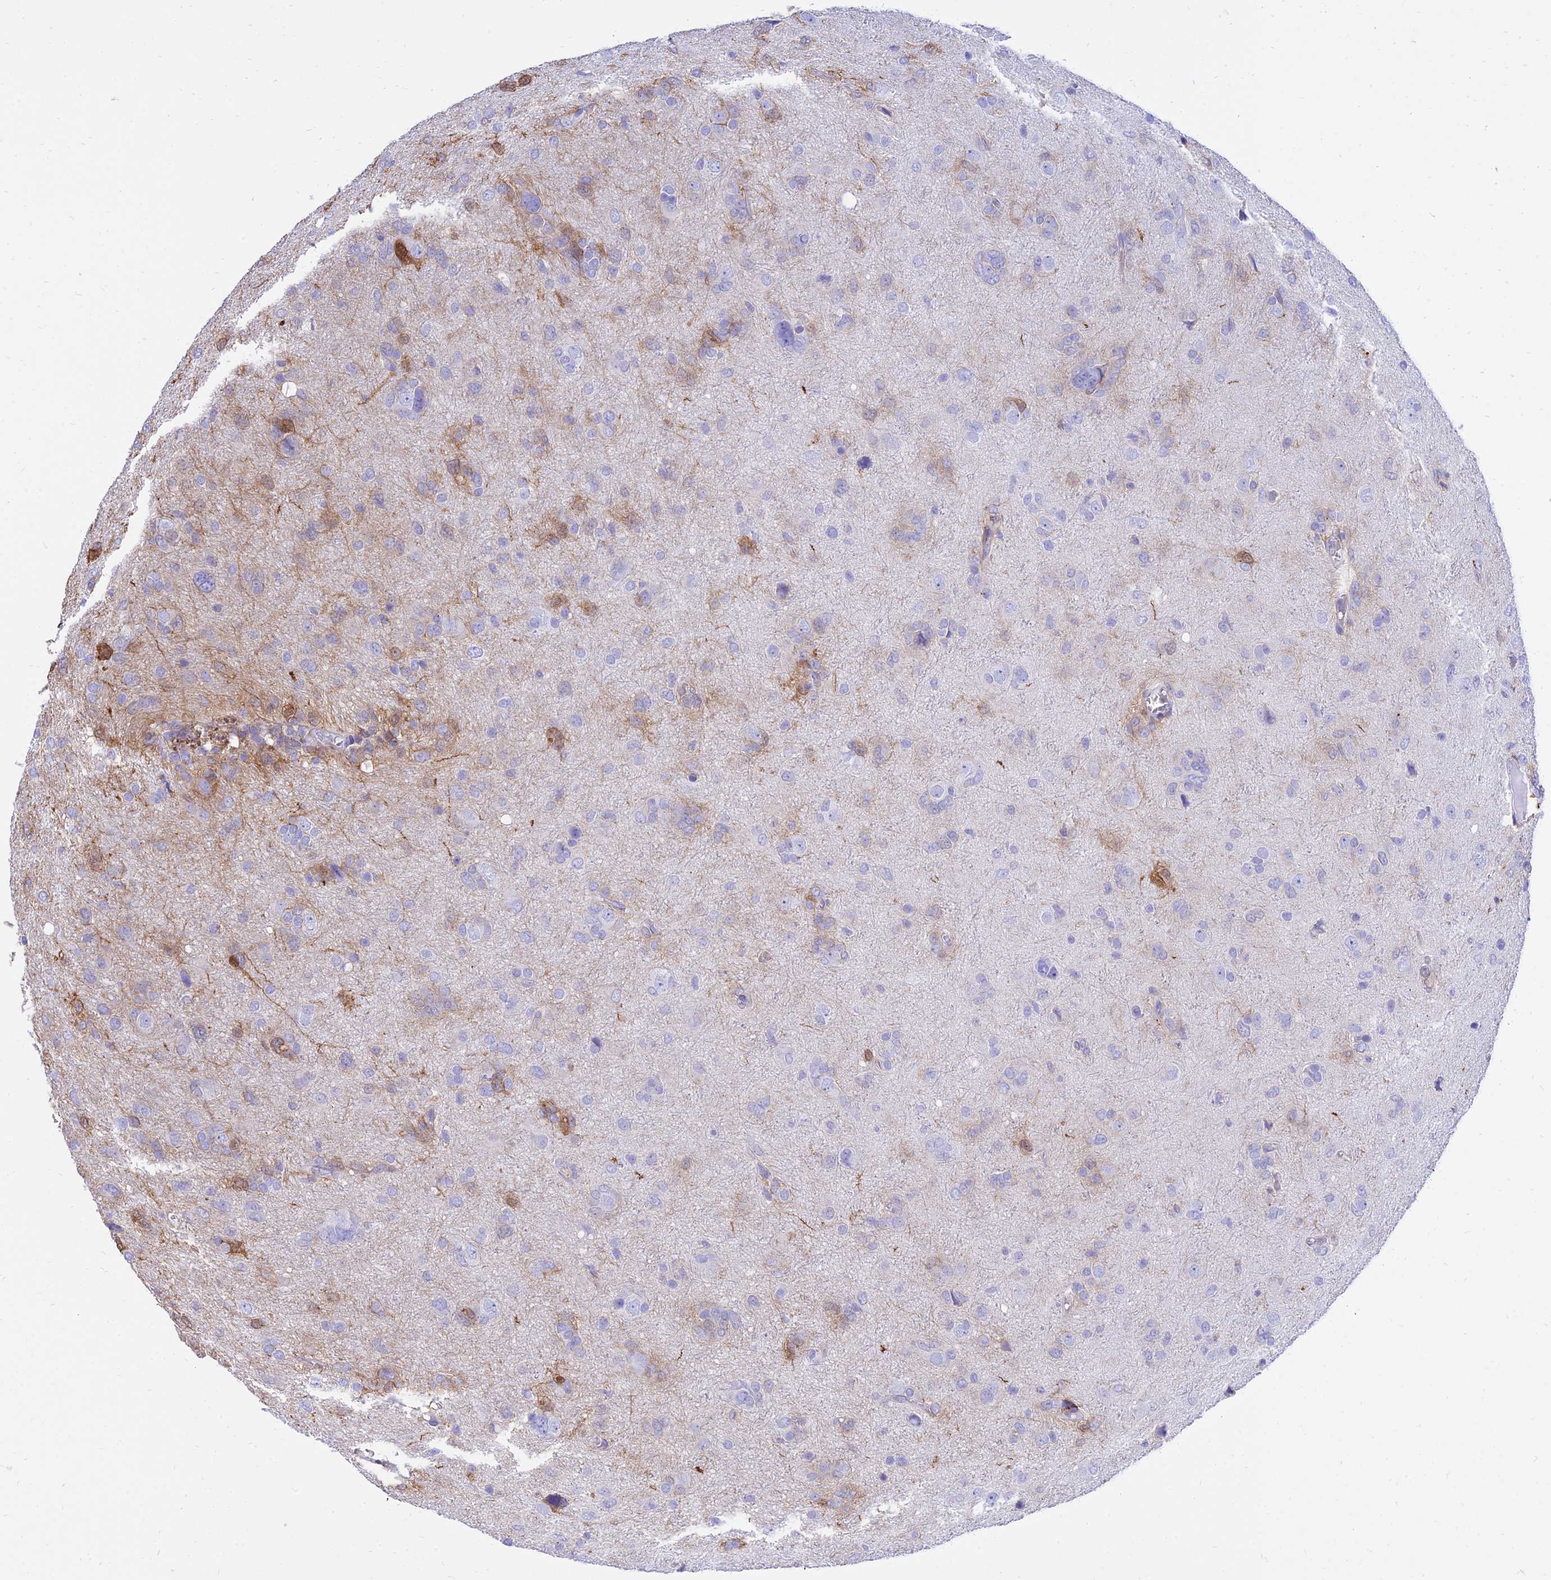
{"staining": {"intensity": "negative", "quantity": "none", "location": "none"}, "tissue": "glioma", "cell_type": "Tumor cells", "image_type": "cancer", "snomed": [{"axis": "morphology", "description": "Glioma, malignant, High grade"}, {"axis": "topography", "description": "Brain"}], "caption": "An IHC micrograph of glioma is shown. There is no staining in tumor cells of glioma.", "gene": "SREK1IP1", "patient": {"sex": "female", "age": 59}}